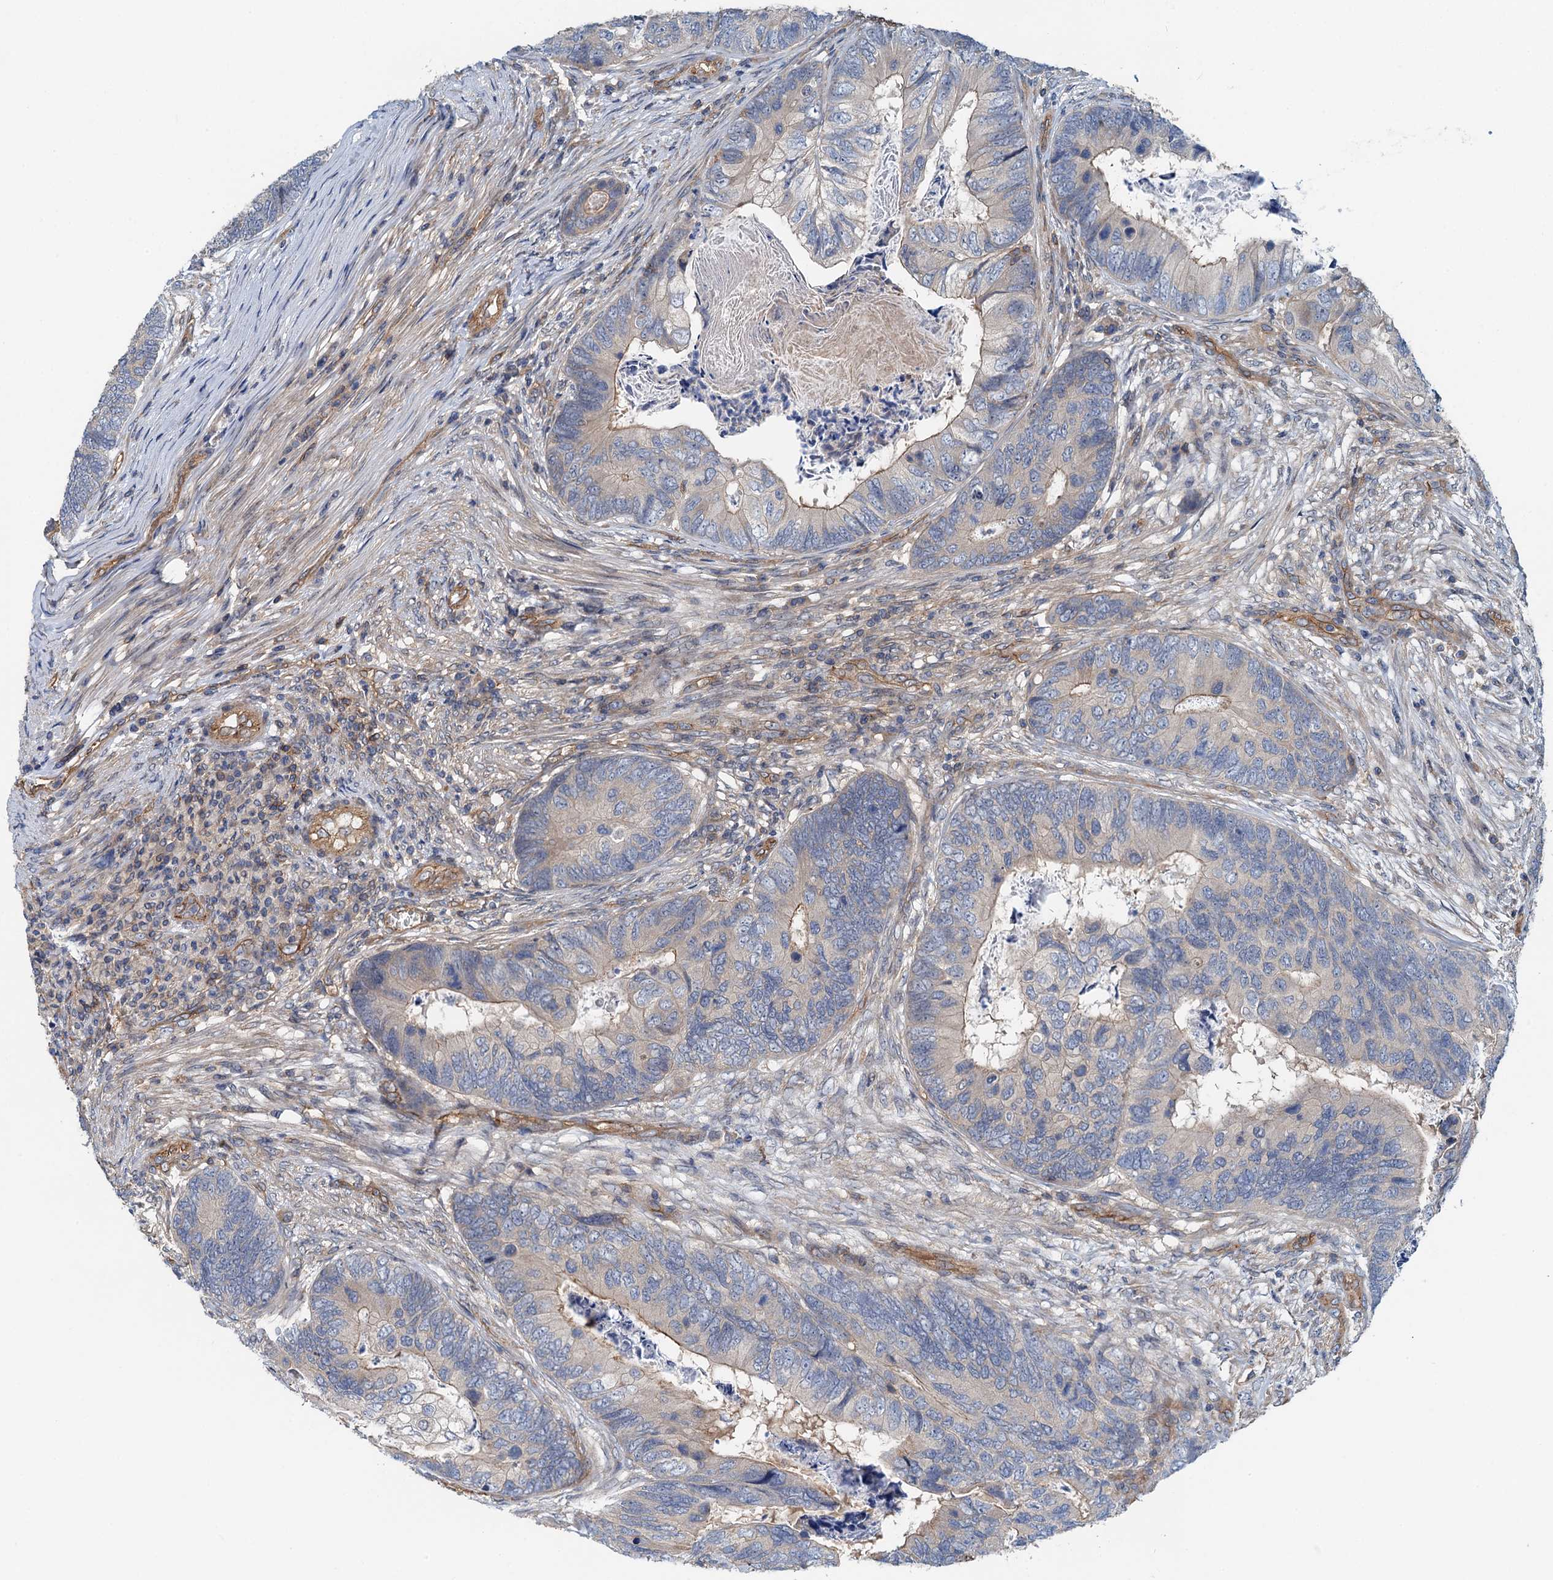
{"staining": {"intensity": "weak", "quantity": "<25%", "location": "cytoplasmic/membranous"}, "tissue": "colorectal cancer", "cell_type": "Tumor cells", "image_type": "cancer", "snomed": [{"axis": "morphology", "description": "Adenocarcinoma, NOS"}, {"axis": "topography", "description": "Colon"}], "caption": "This is a image of immunohistochemistry staining of adenocarcinoma (colorectal), which shows no positivity in tumor cells.", "gene": "ROGDI", "patient": {"sex": "female", "age": 67}}